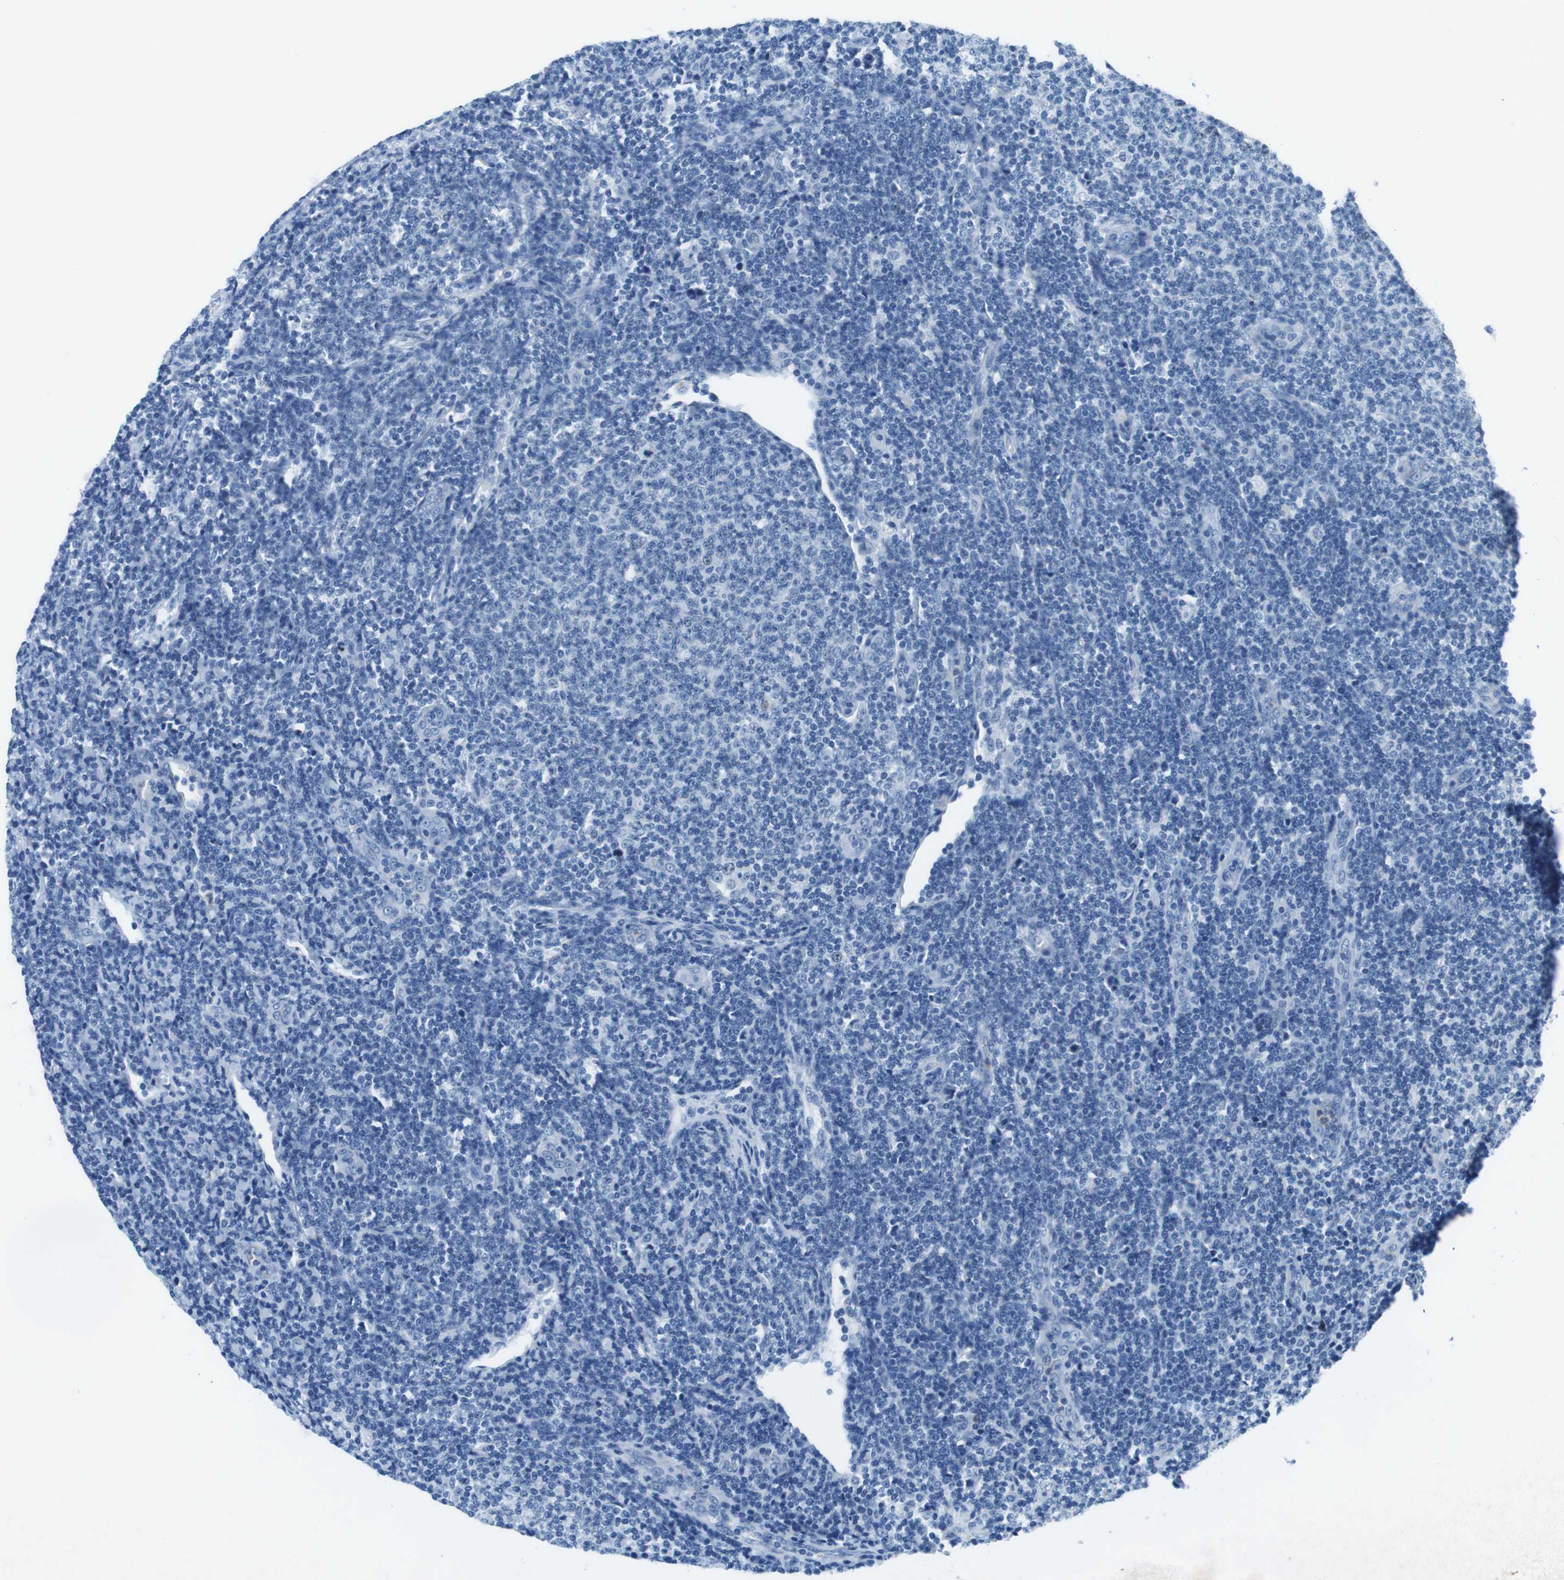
{"staining": {"intensity": "negative", "quantity": "none", "location": "none"}, "tissue": "lymphoma", "cell_type": "Tumor cells", "image_type": "cancer", "snomed": [{"axis": "morphology", "description": "Malignant lymphoma, non-Hodgkin's type, Low grade"}, {"axis": "topography", "description": "Lymph node"}], "caption": "Tumor cells show no significant expression in lymphoma.", "gene": "CTAG1B", "patient": {"sex": "male", "age": 66}}